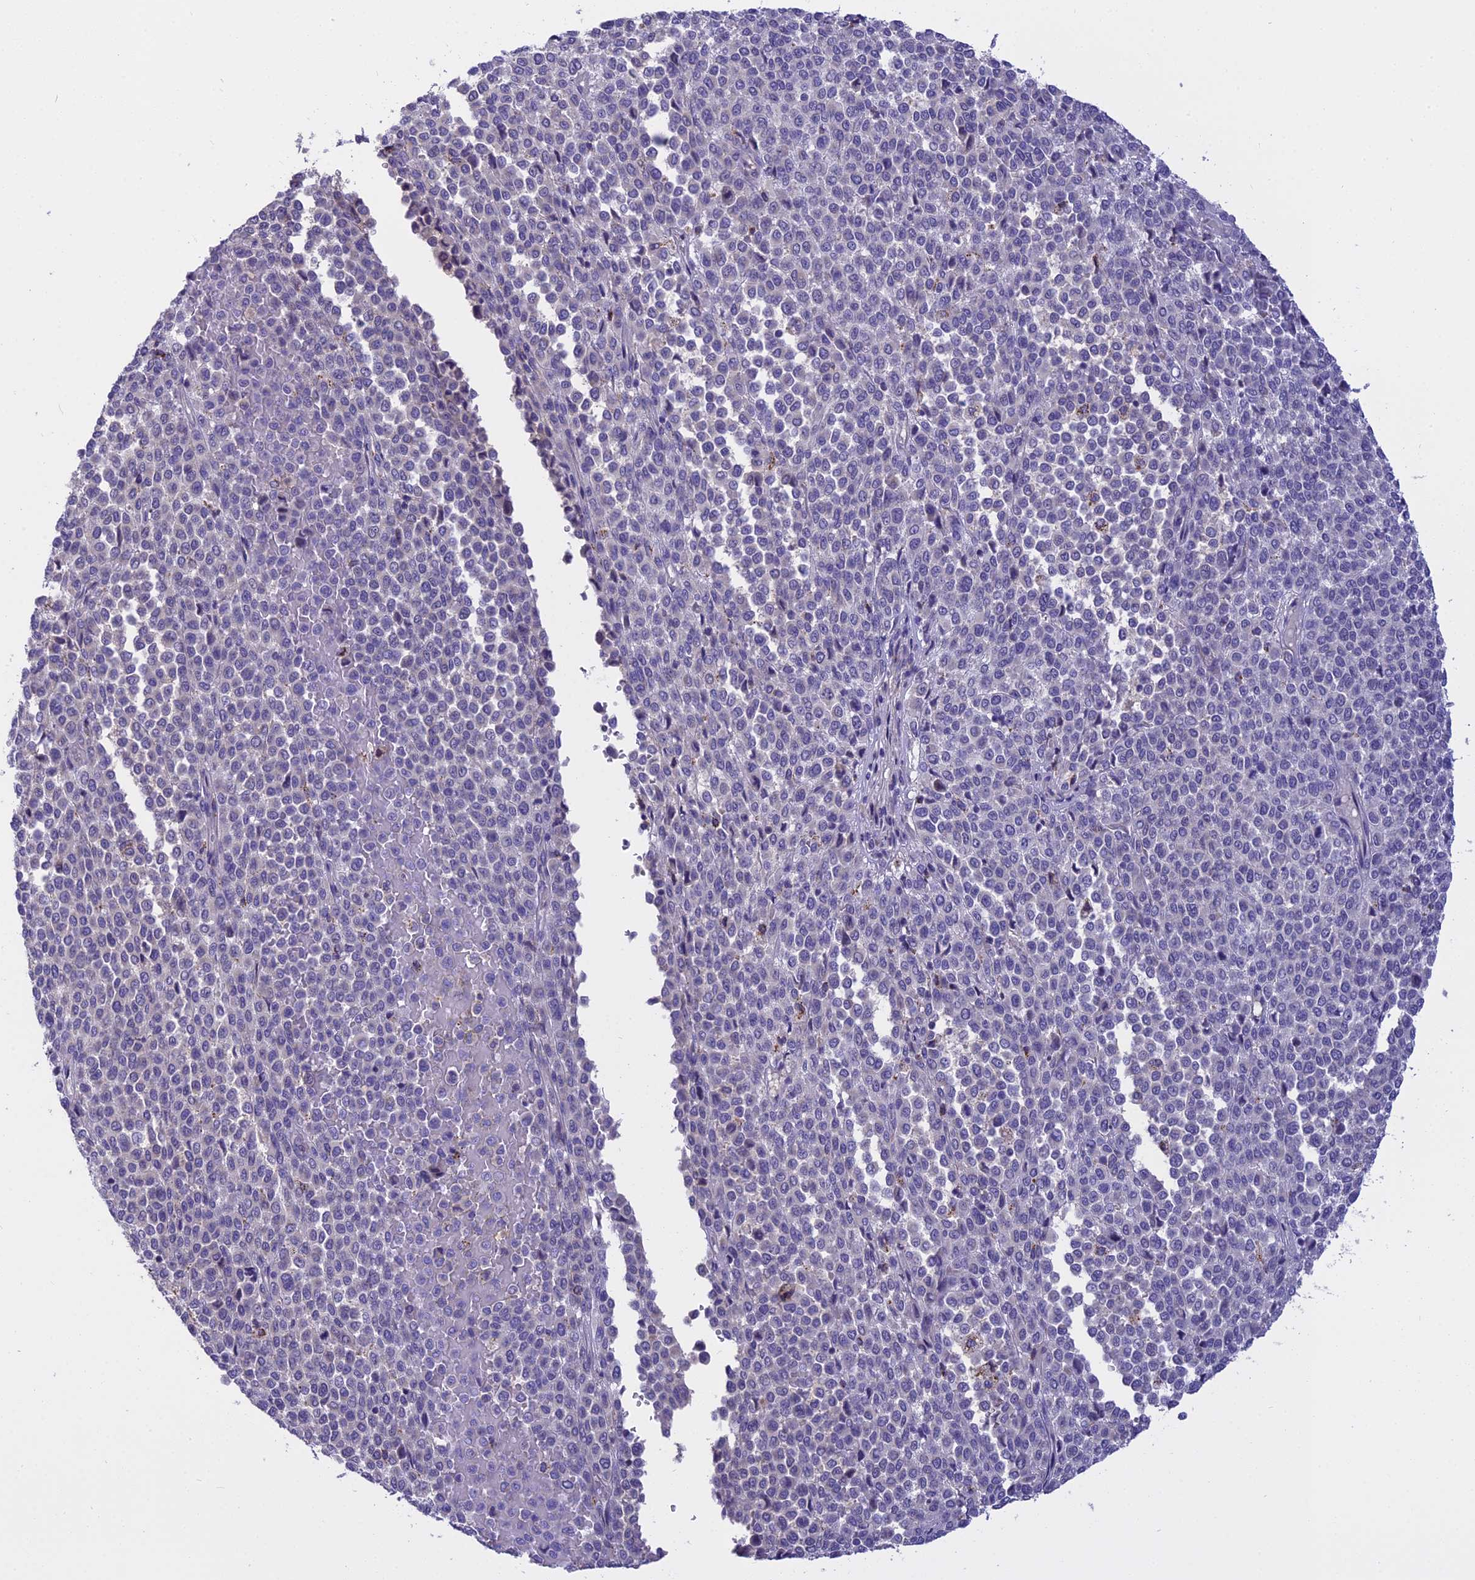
{"staining": {"intensity": "negative", "quantity": "none", "location": "none"}, "tissue": "melanoma", "cell_type": "Tumor cells", "image_type": "cancer", "snomed": [{"axis": "morphology", "description": "Malignant melanoma, Metastatic site"}, {"axis": "topography", "description": "Pancreas"}], "caption": "This is a micrograph of immunohistochemistry (IHC) staining of malignant melanoma (metastatic site), which shows no staining in tumor cells. Brightfield microscopy of IHC stained with DAB (brown) and hematoxylin (blue), captured at high magnification.", "gene": "LYPD6", "patient": {"sex": "female", "age": 30}}